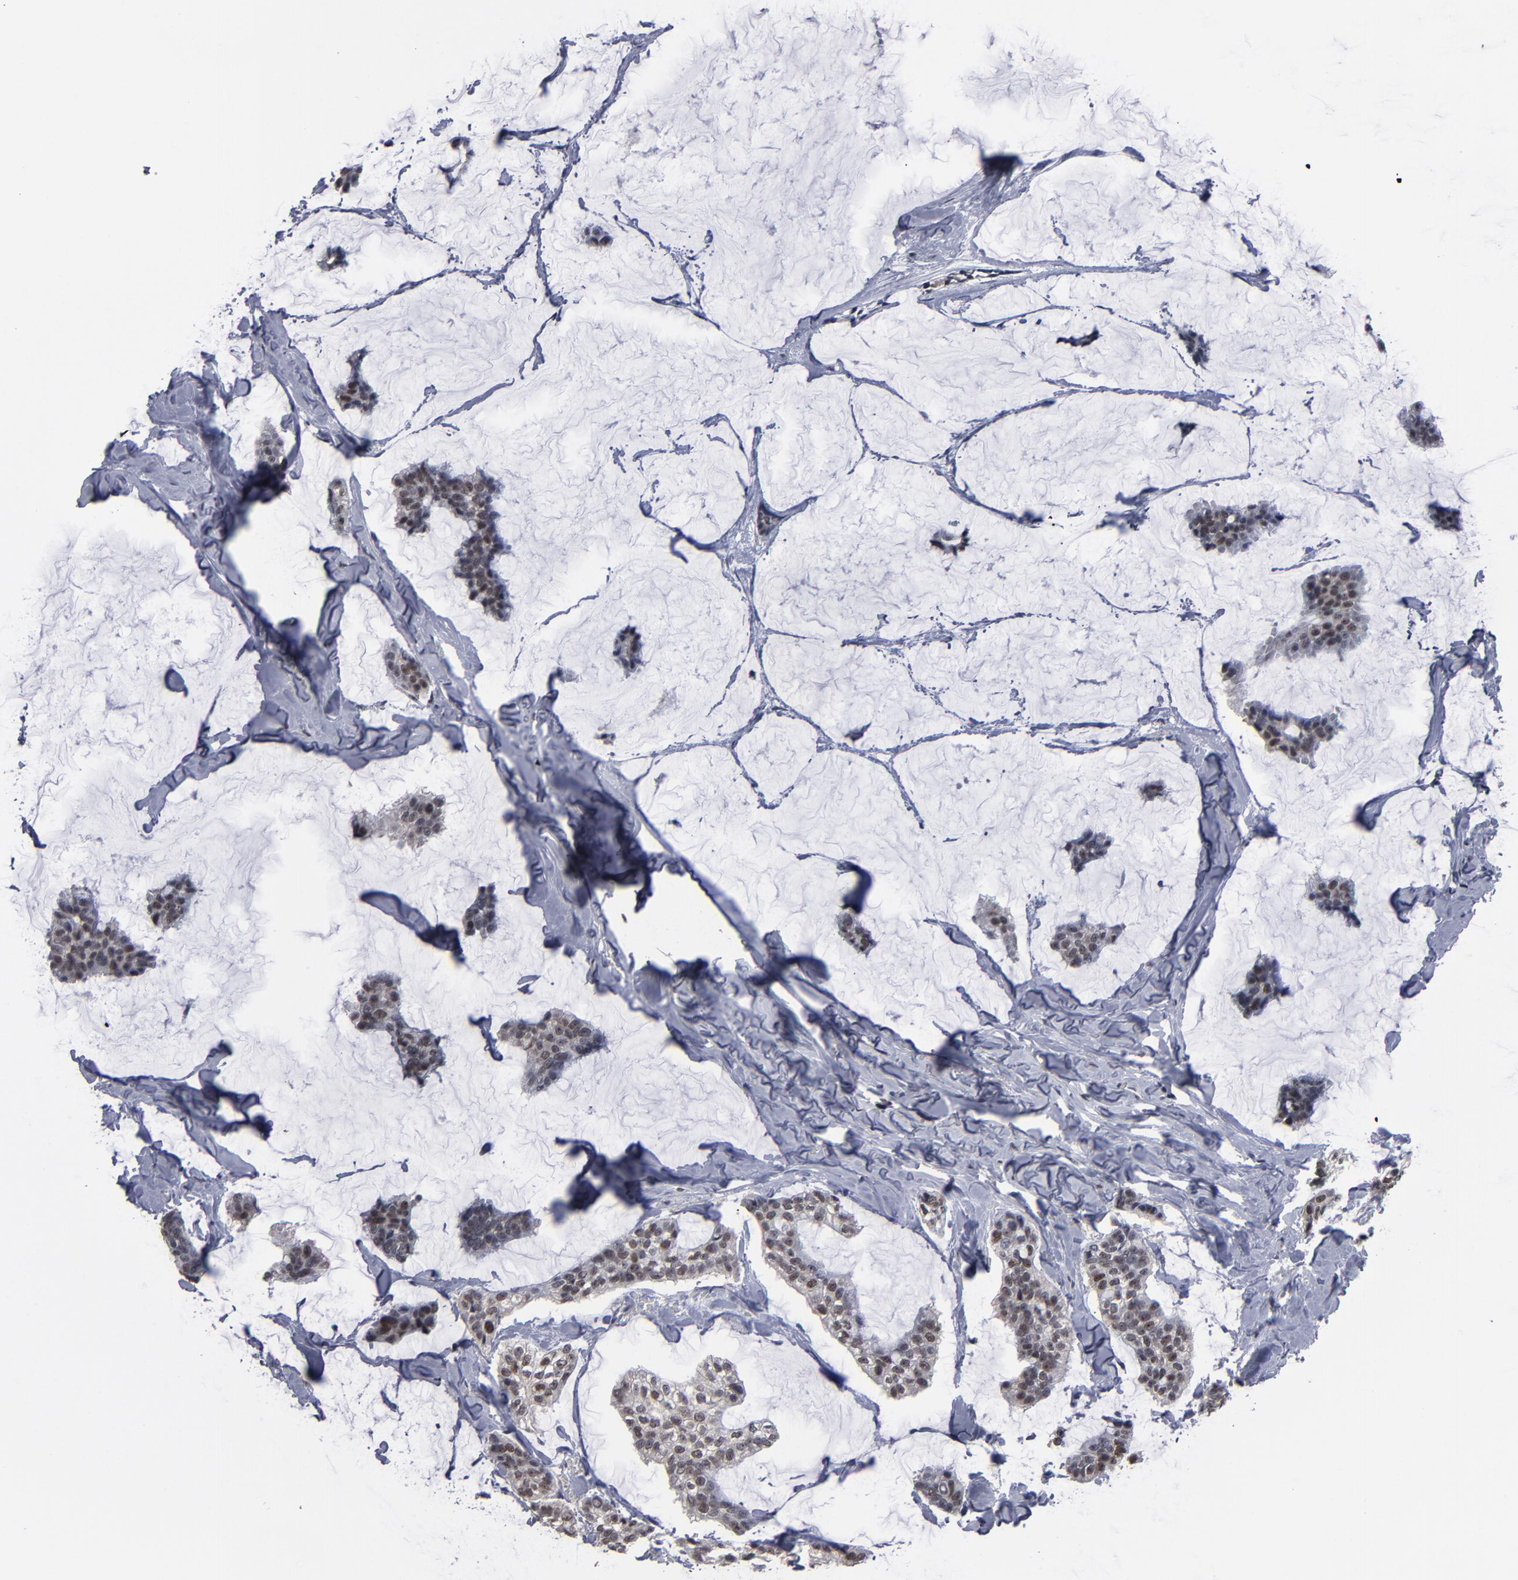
{"staining": {"intensity": "moderate", "quantity": "25%-75%", "location": "nuclear"}, "tissue": "breast cancer", "cell_type": "Tumor cells", "image_type": "cancer", "snomed": [{"axis": "morphology", "description": "Duct carcinoma"}, {"axis": "topography", "description": "Breast"}], "caption": "Breast cancer was stained to show a protein in brown. There is medium levels of moderate nuclear positivity in approximately 25%-75% of tumor cells.", "gene": "SSRP1", "patient": {"sex": "female", "age": 93}}